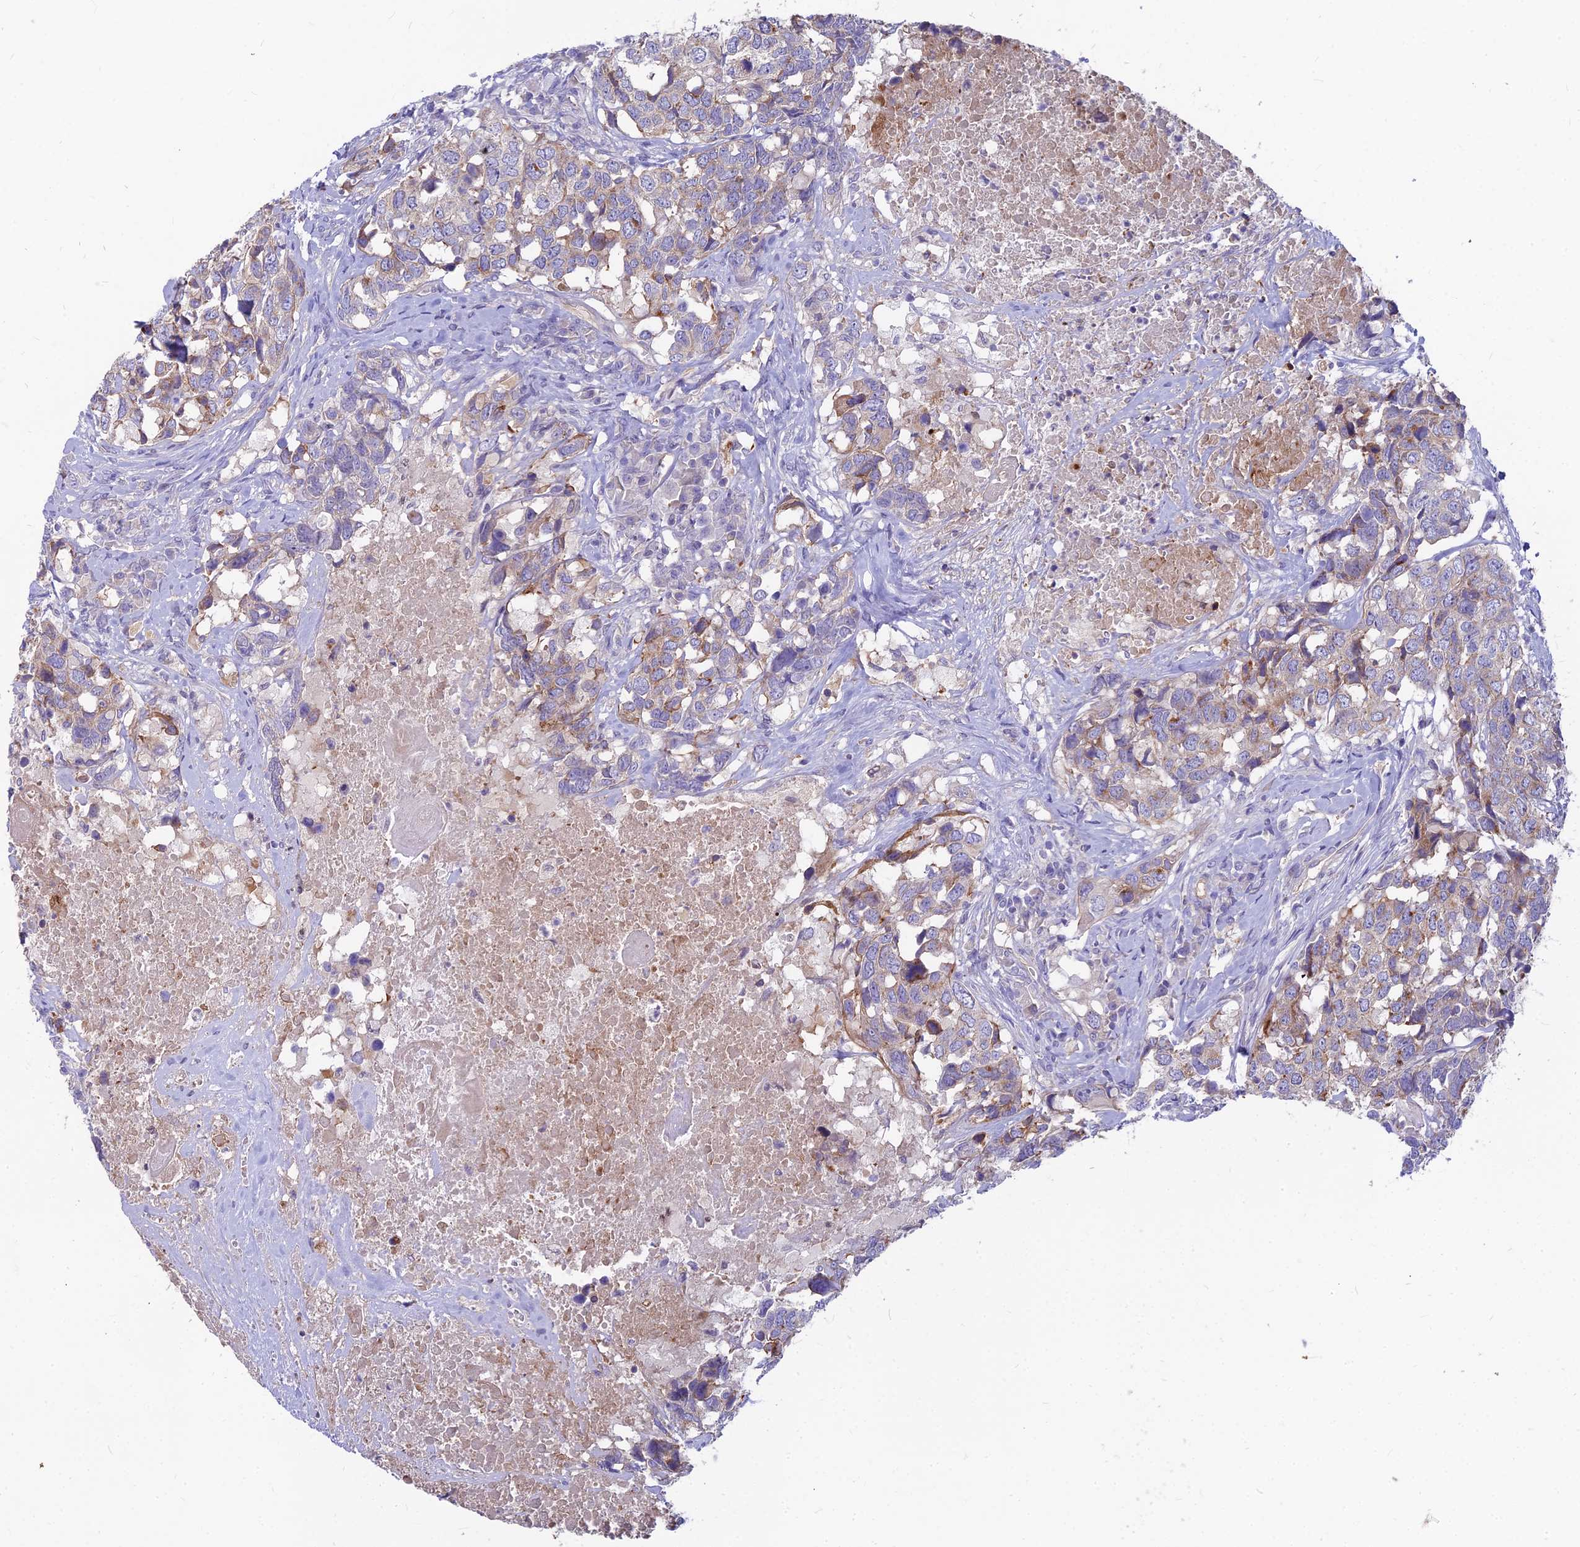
{"staining": {"intensity": "moderate", "quantity": "<25%", "location": "cytoplasmic/membranous"}, "tissue": "head and neck cancer", "cell_type": "Tumor cells", "image_type": "cancer", "snomed": [{"axis": "morphology", "description": "Squamous cell carcinoma, NOS"}, {"axis": "topography", "description": "Head-Neck"}], "caption": "Immunohistochemical staining of human head and neck cancer displays low levels of moderate cytoplasmic/membranous protein expression in approximately <25% of tumor cells. The protein is stained brown, and the nuclei are stained in blue (DAB IHC with brightfield microscopy, high magnification).", "gene": "HLA-DOA", "patient": {"sex": "male", "age": 66}}